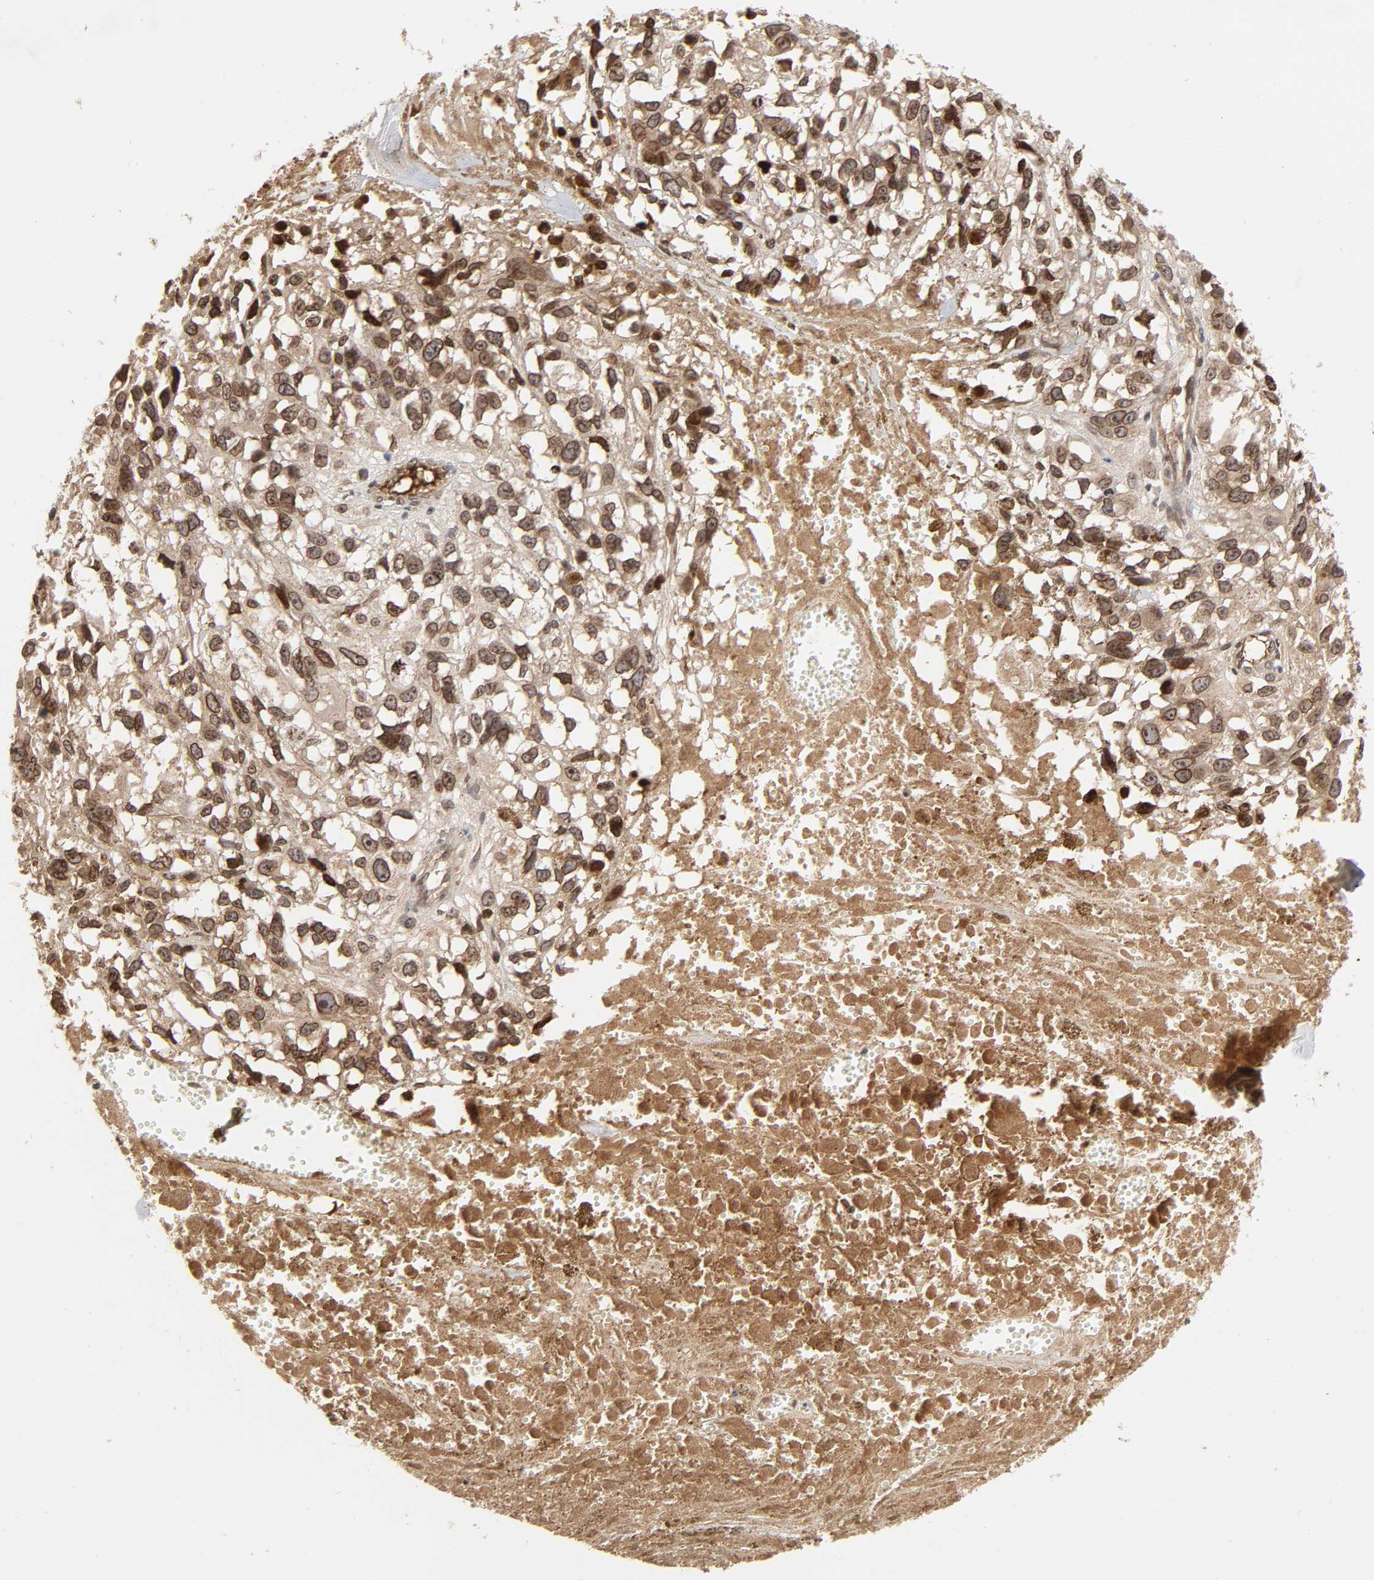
{"staining": {"intensity": "strong", "quantity": ">75%", "location": "cytoplasmic/membranous,nuclear"}, "tissue": "melanoma", "cell_type": "Tumor cells", "image_type": "cancer", "snomed": [{"axis": "morphology", "description": "Malignant melanoma, Metastatic site"}, {"axis": "topography", "description": "Lymph node"}], "caption": "The immunohistochemical stain highlights strong cytoplasmic/membranous and nuclear expression in tumor cells of melanoma tissue.", "gene": "CPN2", "patient": {"sex": "male", "age": 59}}